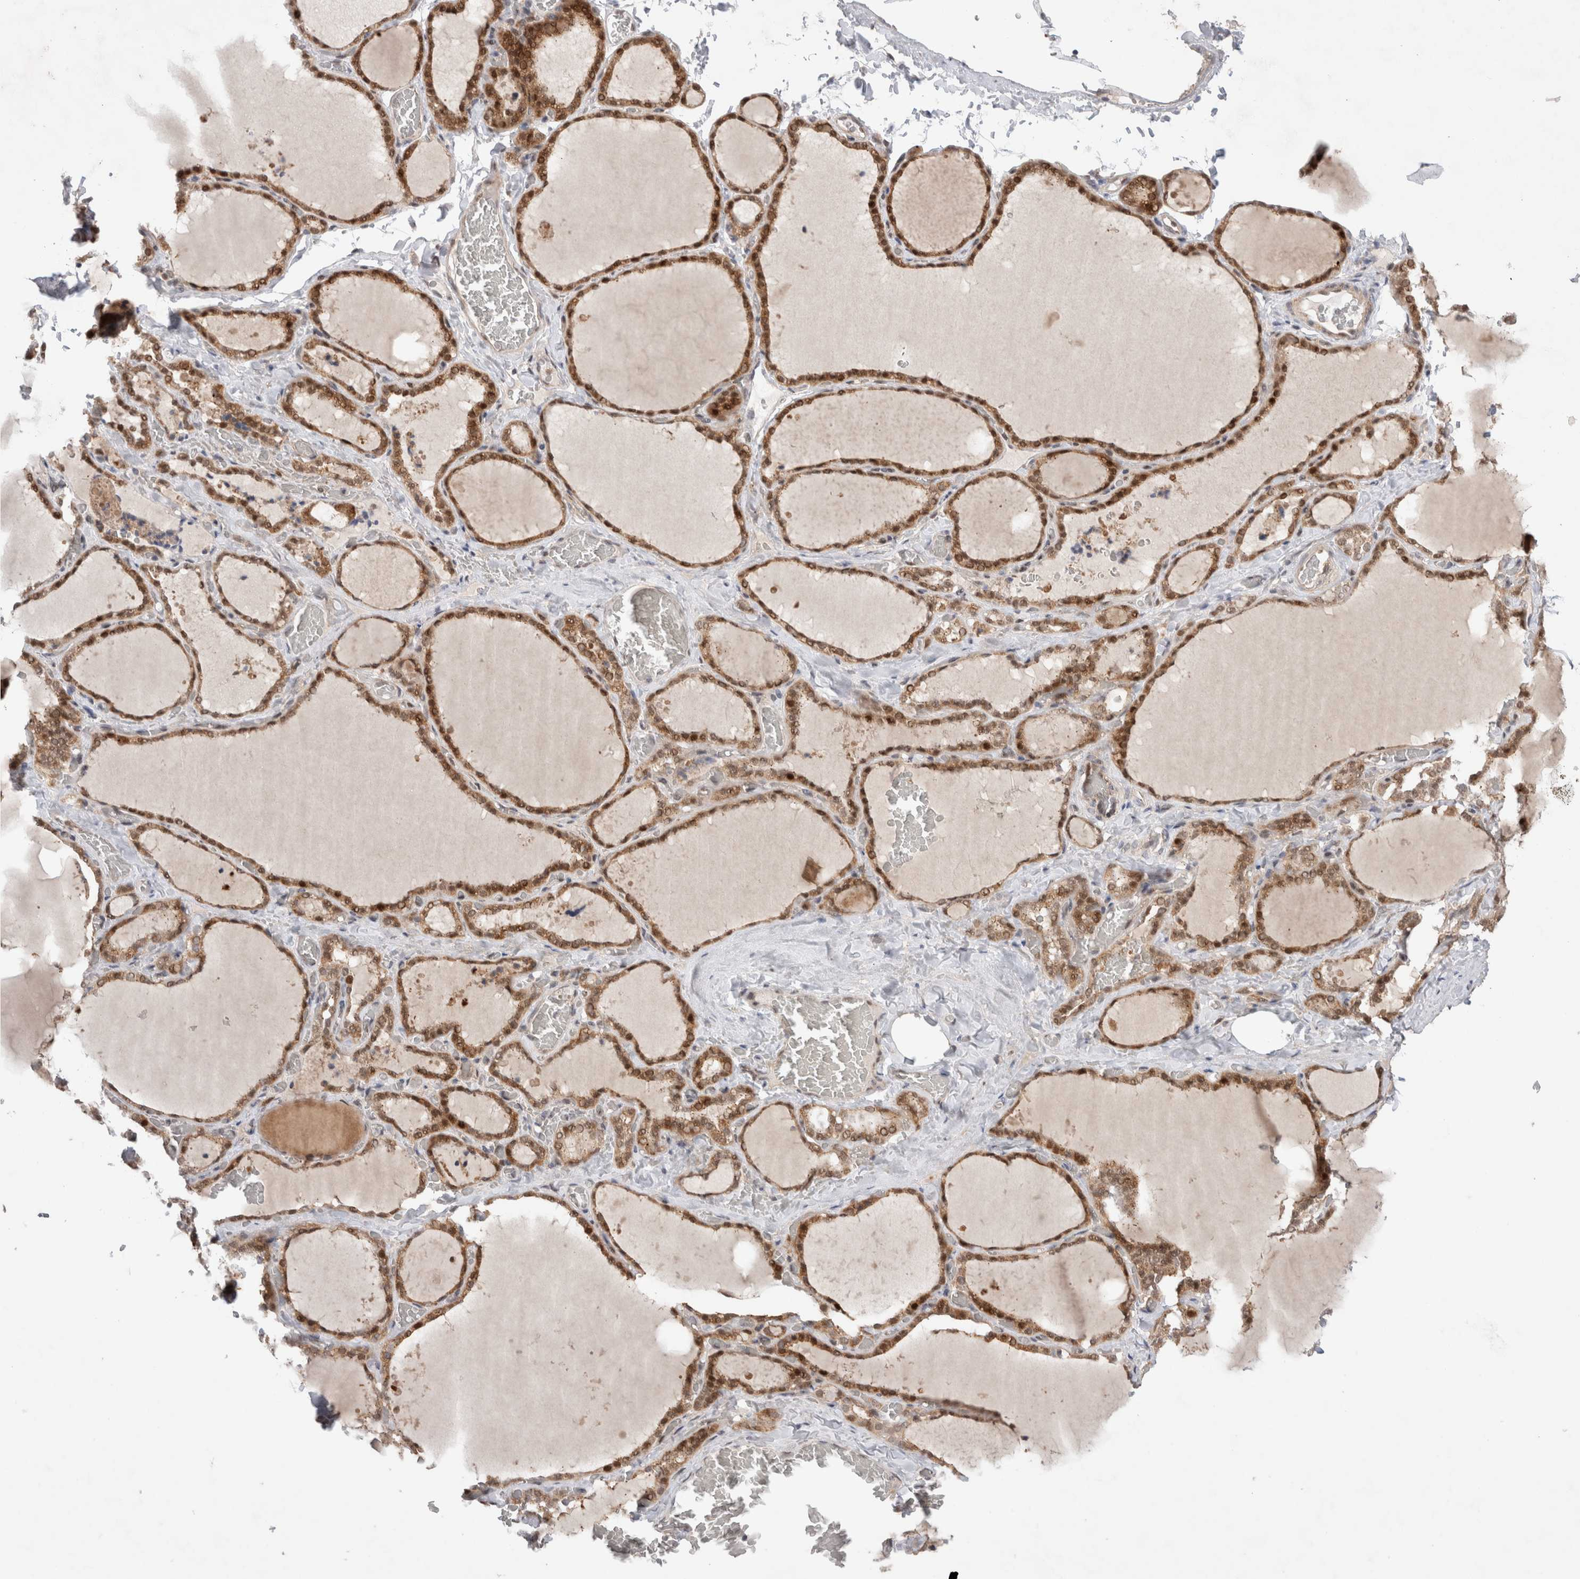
{"staining": {"intensity": "moderate", "quantity": ">75%", "location": "cytoplasmic/membranous,nuclear"}, "tissue": "thyroid gland", "cell_type": "Glandular cells", "image_type": "normal", "snomed": [{"axis": "morphology", "description": "Normal tissue, NOS"}, {"axis": "topography", "description": "Thyroid gland"}], "caption": "Approximately >75% of glandular cells in unremarkable human thyroid gland display moderate cytoplasmic/membranous,nuclear protein staining as visualized by brown immunohistochemical staining.", "gene": "SLC29A1", "patient": {"sex": "female", "age": 22}}